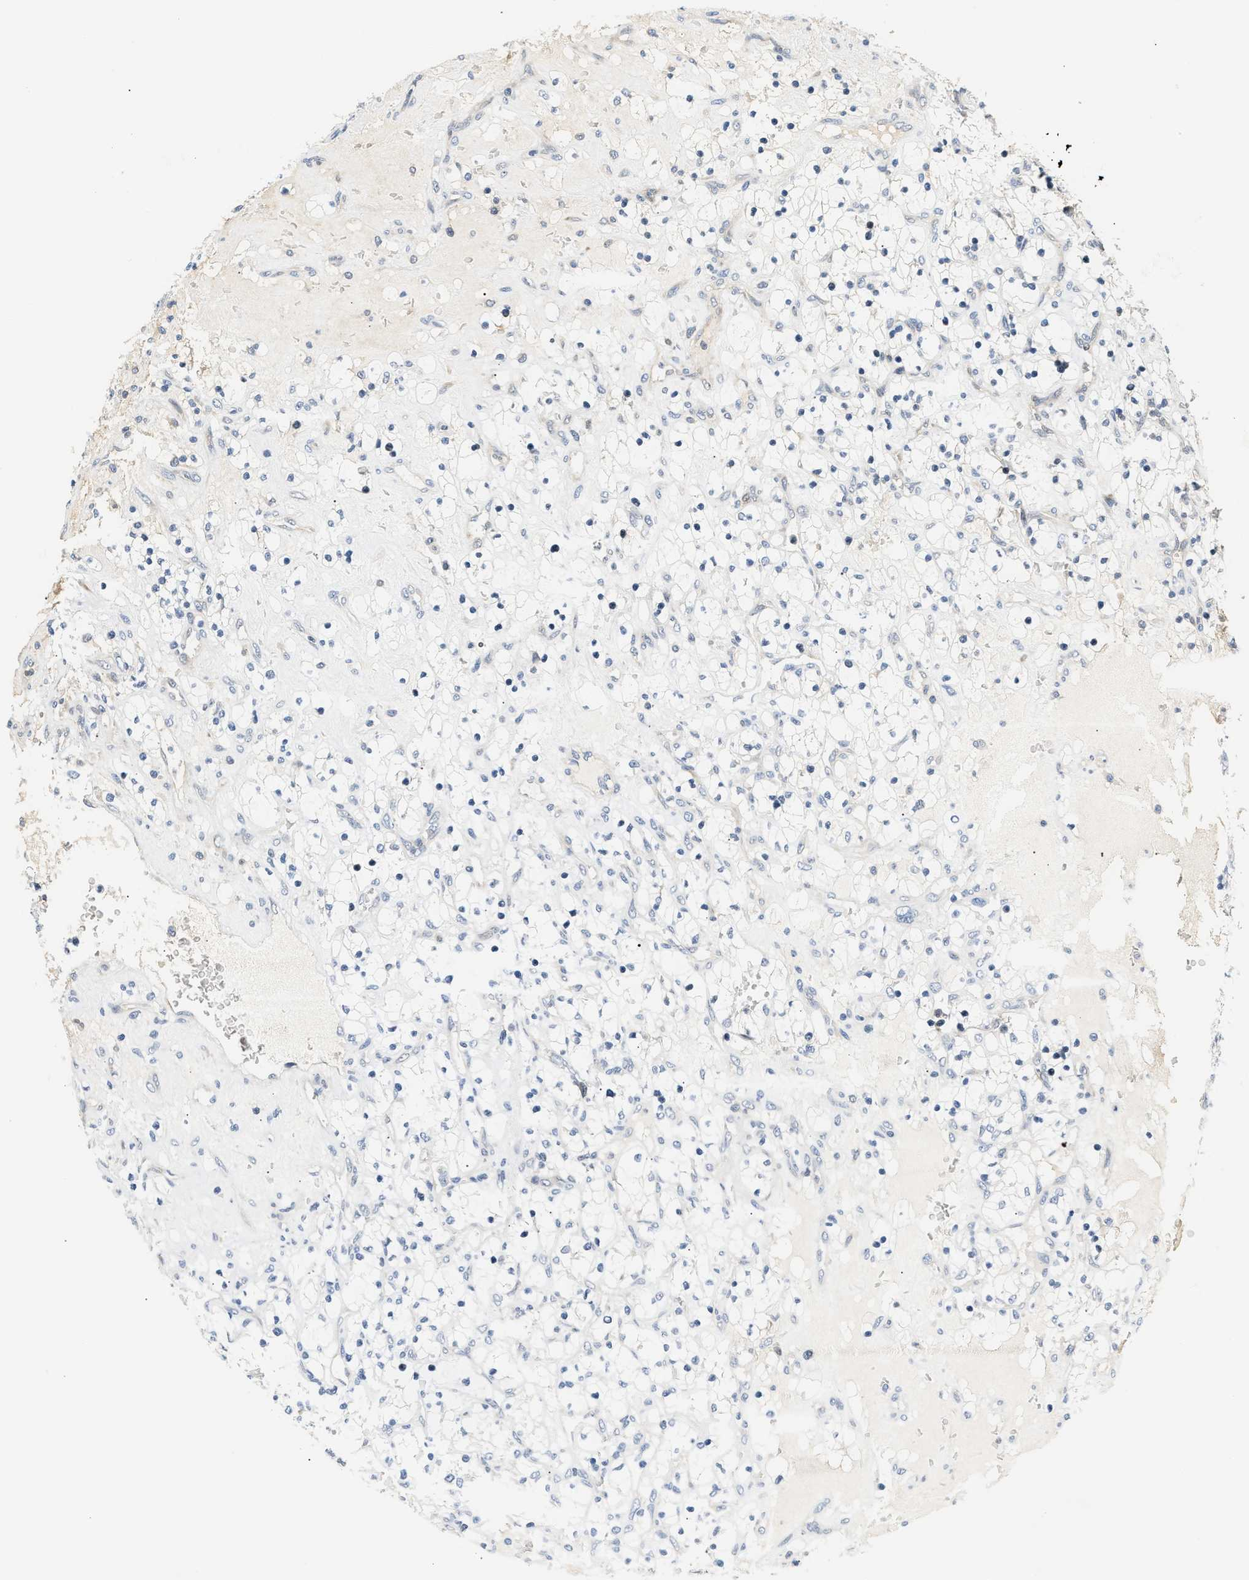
{"staining": {"intensity": "negative", "quantity": "none", "location": "none"}, "tissue": "renal cancer", "cell_type": "Tumor cells", "image_type": "cancer", "snomed": [{"axis": "morphology", "description": "Adenocarcinoma, NOS"}, {"axis": "topography", "description": "Kidney"}], "caption": "Renal cancer (adenocarcinoma) was stained to show a protein in brown. There is no significant positivity in tumor cells. (Stains: DAB (3,3'-diaminobenzidine) immunohistochemistry (IHC) with hematoxylin counter stain, Microscopy: brightfield microscopy at high magnification).", "gene": "TNIP2", "patient": {"sex": "female", "age": 69}}